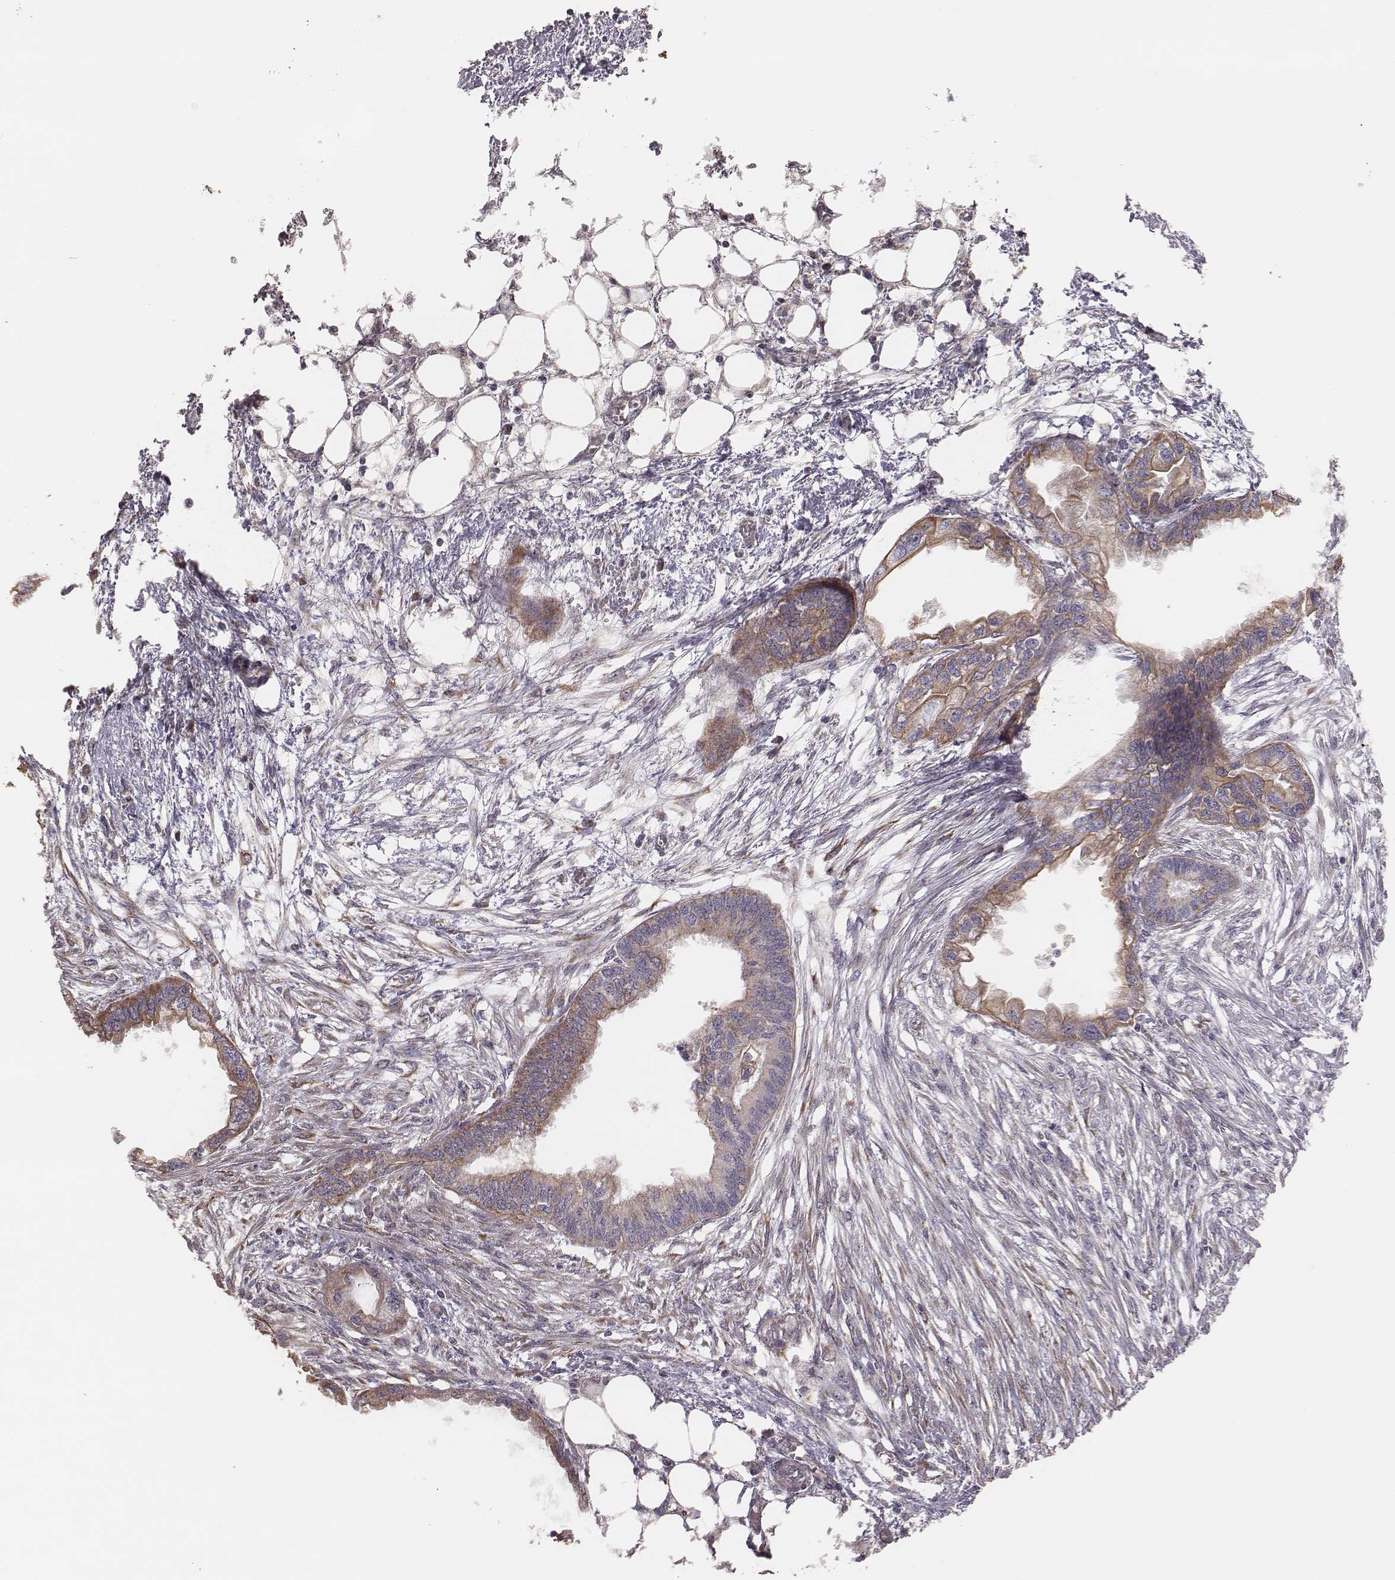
{"staining": {"intensity": "weak", "quantity": "25%-75%", "location": "cytoplasmic/membranous"}, "tissue": "endometrial cancer", "cell_type": "Tumor cells", "image_type": "cancer", "snomed": [{"axis": "morphology", "description": "Adenocarcinoma, NOS"}, {"axis": "morphology", "description": "Adenocarcinoma, metastatic, NOS"}, {"axis": "topography", "description": "Adipose tissue"}, {"axis": "topography", "description": "Endometrium"}], "caption": "IHC staining of endometrial cancer (metastatic adenocarcinoma), which reveals low levels of weak cytoplasmic/membranous staining in about 25%-75% of tumor cells indicating weak cytoplasmic/membranous protein expression. The staining was performed using DAB (brown) for protein detection and nuclei were counterstained in hematoxylin (blue).", "gene": "HAVCR1", "patient": {"sex": "female", "age": 67}}